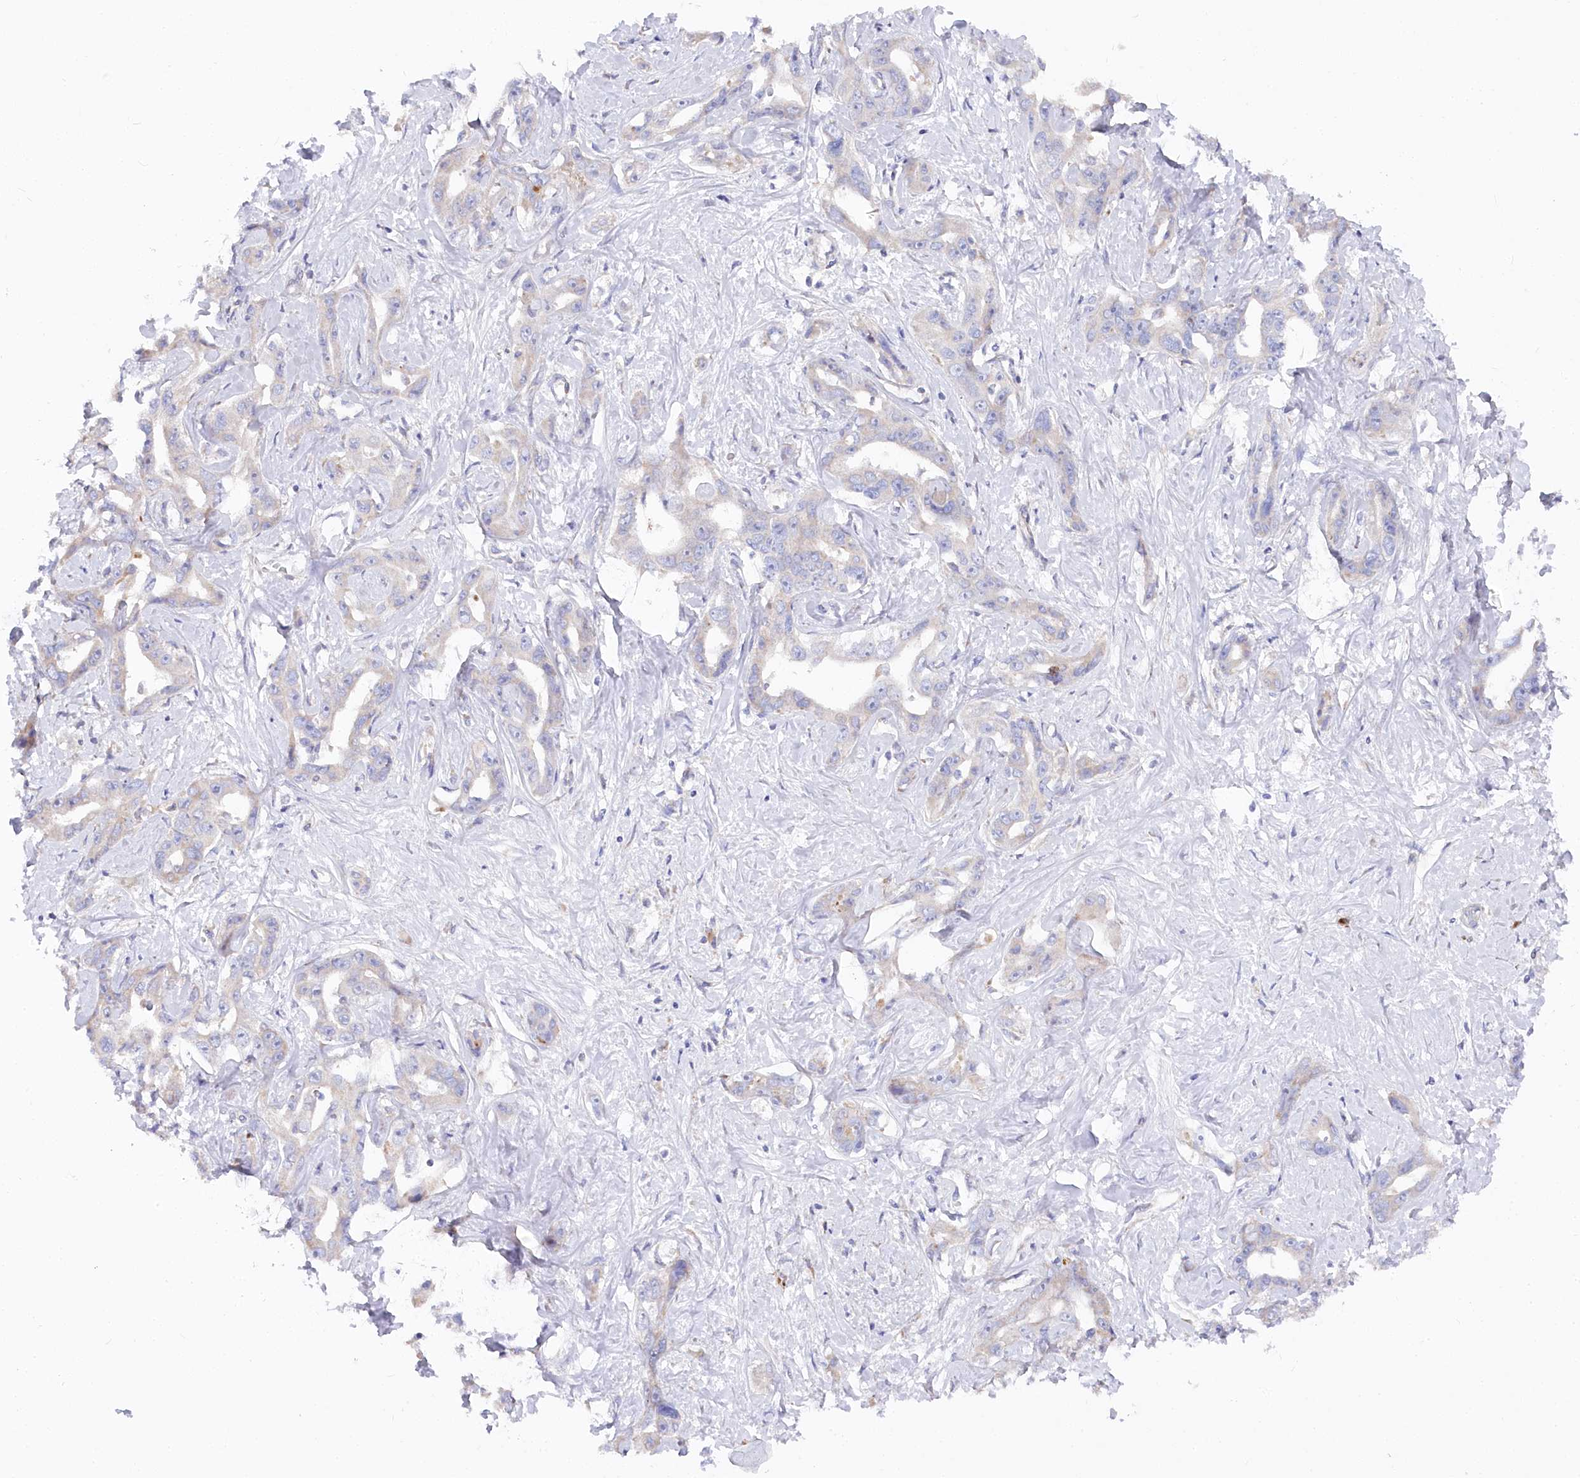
{"staining": {"intensity": "negative", "quantity": "none", "location": "none"}, "tissue": "liver cancer", "cell_type": "Tumor cells", "image_type": "cancer", "snomed": [{"axis": "morphology", "description": "Cholangiocarcinoma"}, {"axis": "topography", "description": "Liver"}], "caption": "Immunohistochemistry of liver cholangiocarcinoma shows no expression in tumor cells.", "gene": "POGLUT1", "patient": {"sex": "male", "age": 59}}